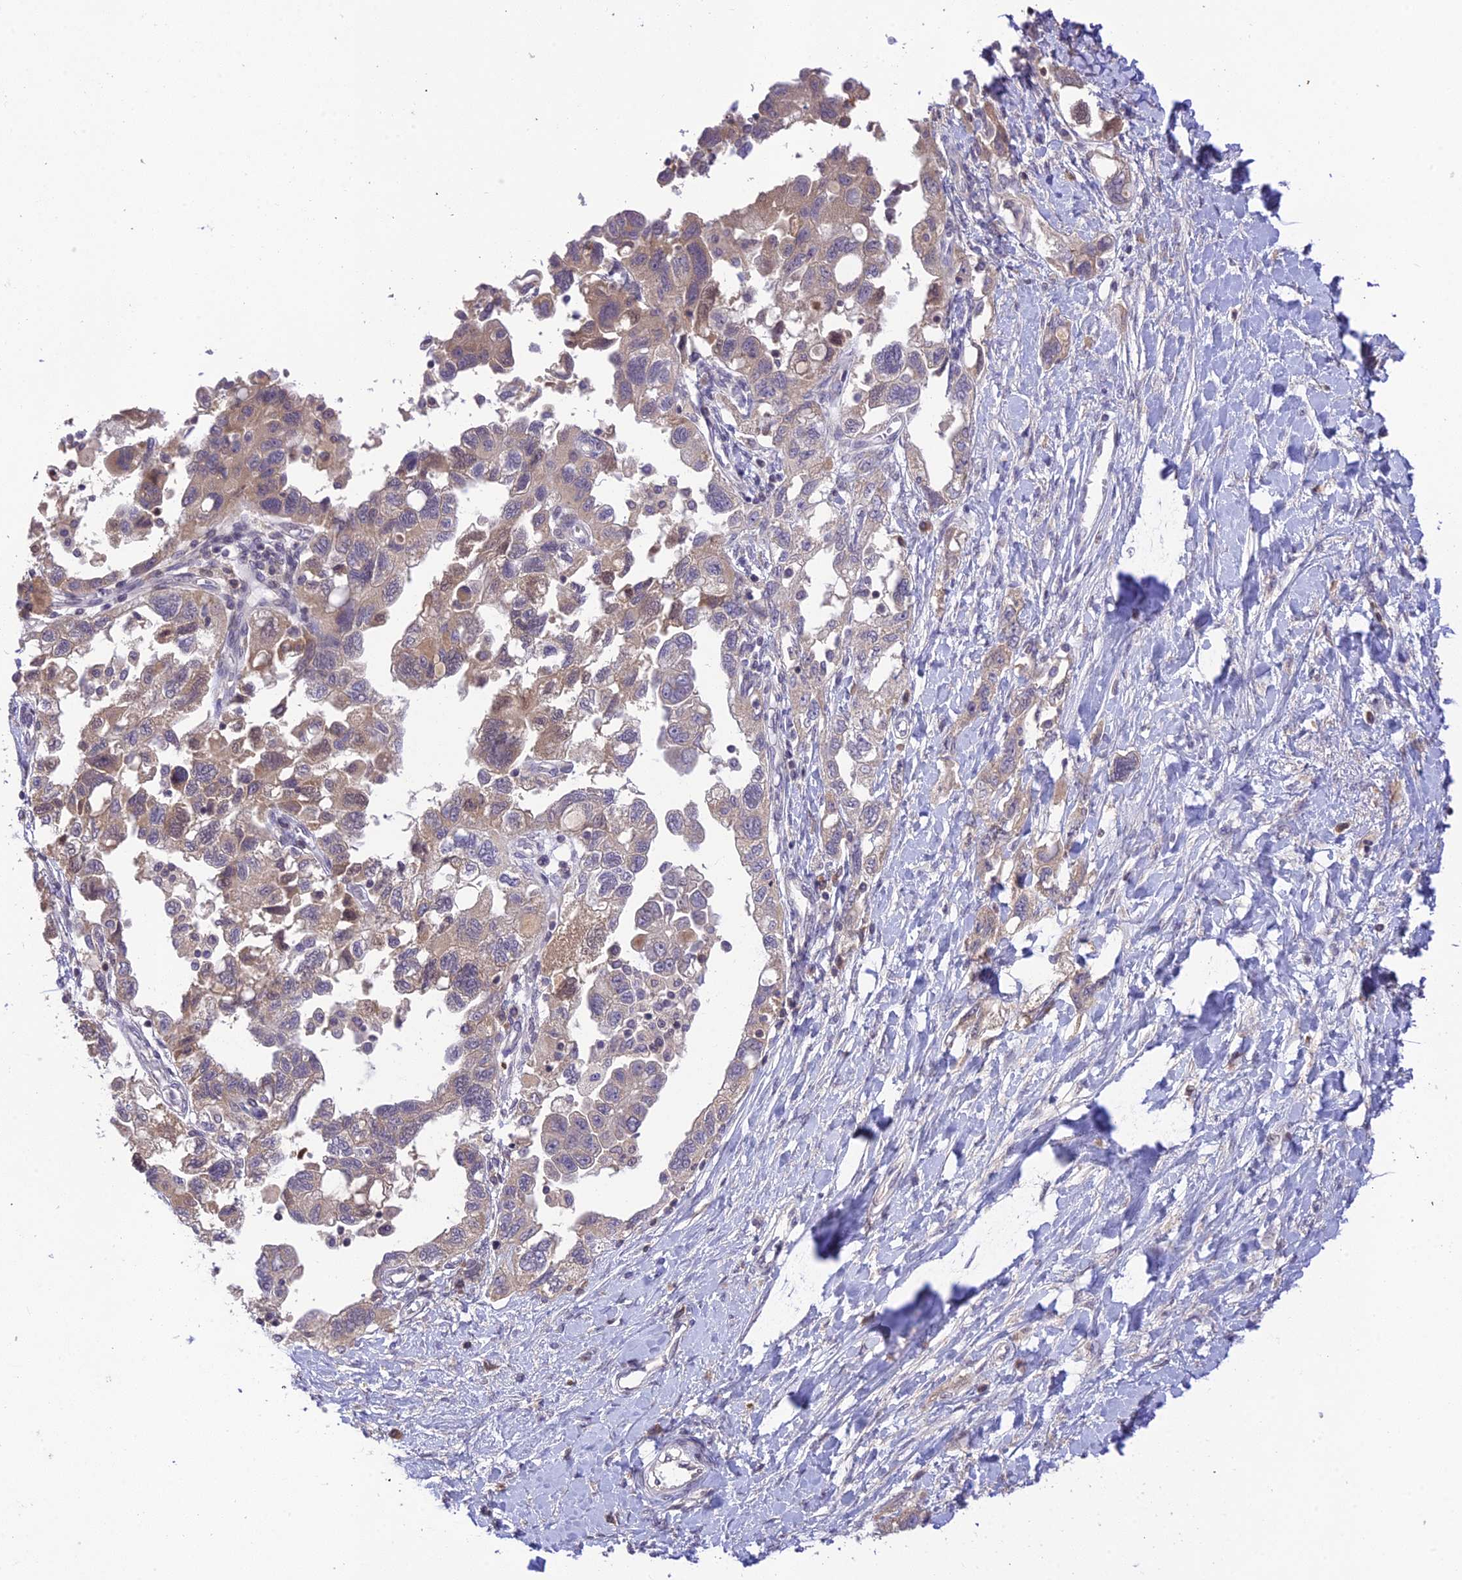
{"staining": {"intensity": "weak", "quantity": ">75%", "location": "cytoplasmic/membranous"}, "tissue": "ovarian cancer", "cell_type": "Tumor cells", "image_type": "cancer", "snomed": [{"axis": "morphology", "description": "Carcinoma, NOS"}, {"axis": "morphology", "description": "Cystadenocarcinoma, serous, NOS"}, {"axis": "topography", "description": "Ovary"}], "caption": "Ovarian cancer (serous cystadenocarcinoma) stained with a protein marker demonstrates weak staining in tumor cells.", "gene": "TEKT1", "patient": {"sex": "female", "age": 69}}